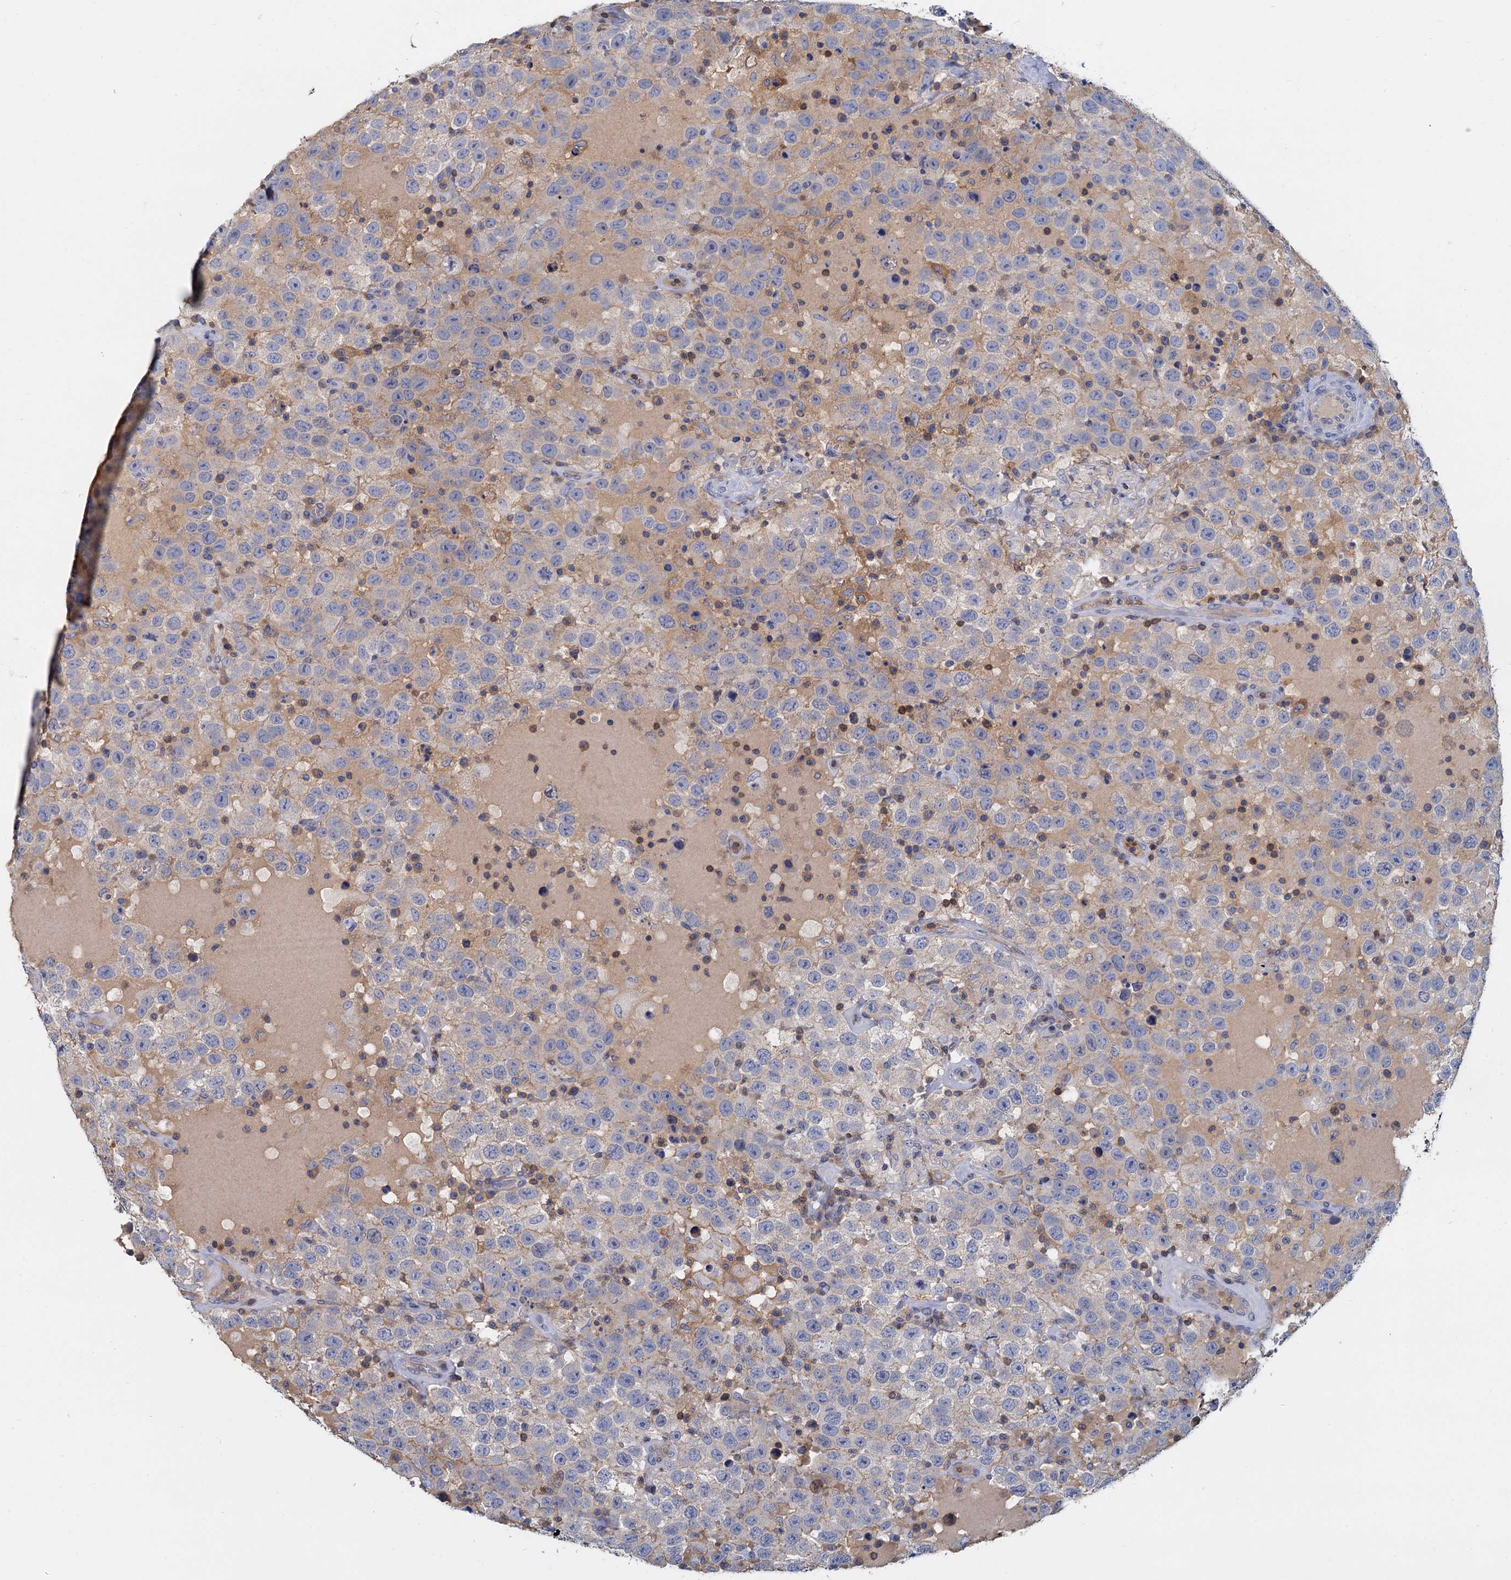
{"staining": {"intensity": "negative", "quantity": "none", "location": "none"}, "tissue": "testis cancer", "cell_type": "Tumor cells", "image_type": "cancer", "snomed": [{"axis": "morphology", "description": "Seminoma, NOS"}, {"axis": "topography", "description": "Testis"}], "caption": "Tumor cells show no significant protein expression in testis cancer (seminoma).", "gene": "ACSM3", "patient": {"sex": "male", "age": 41}}